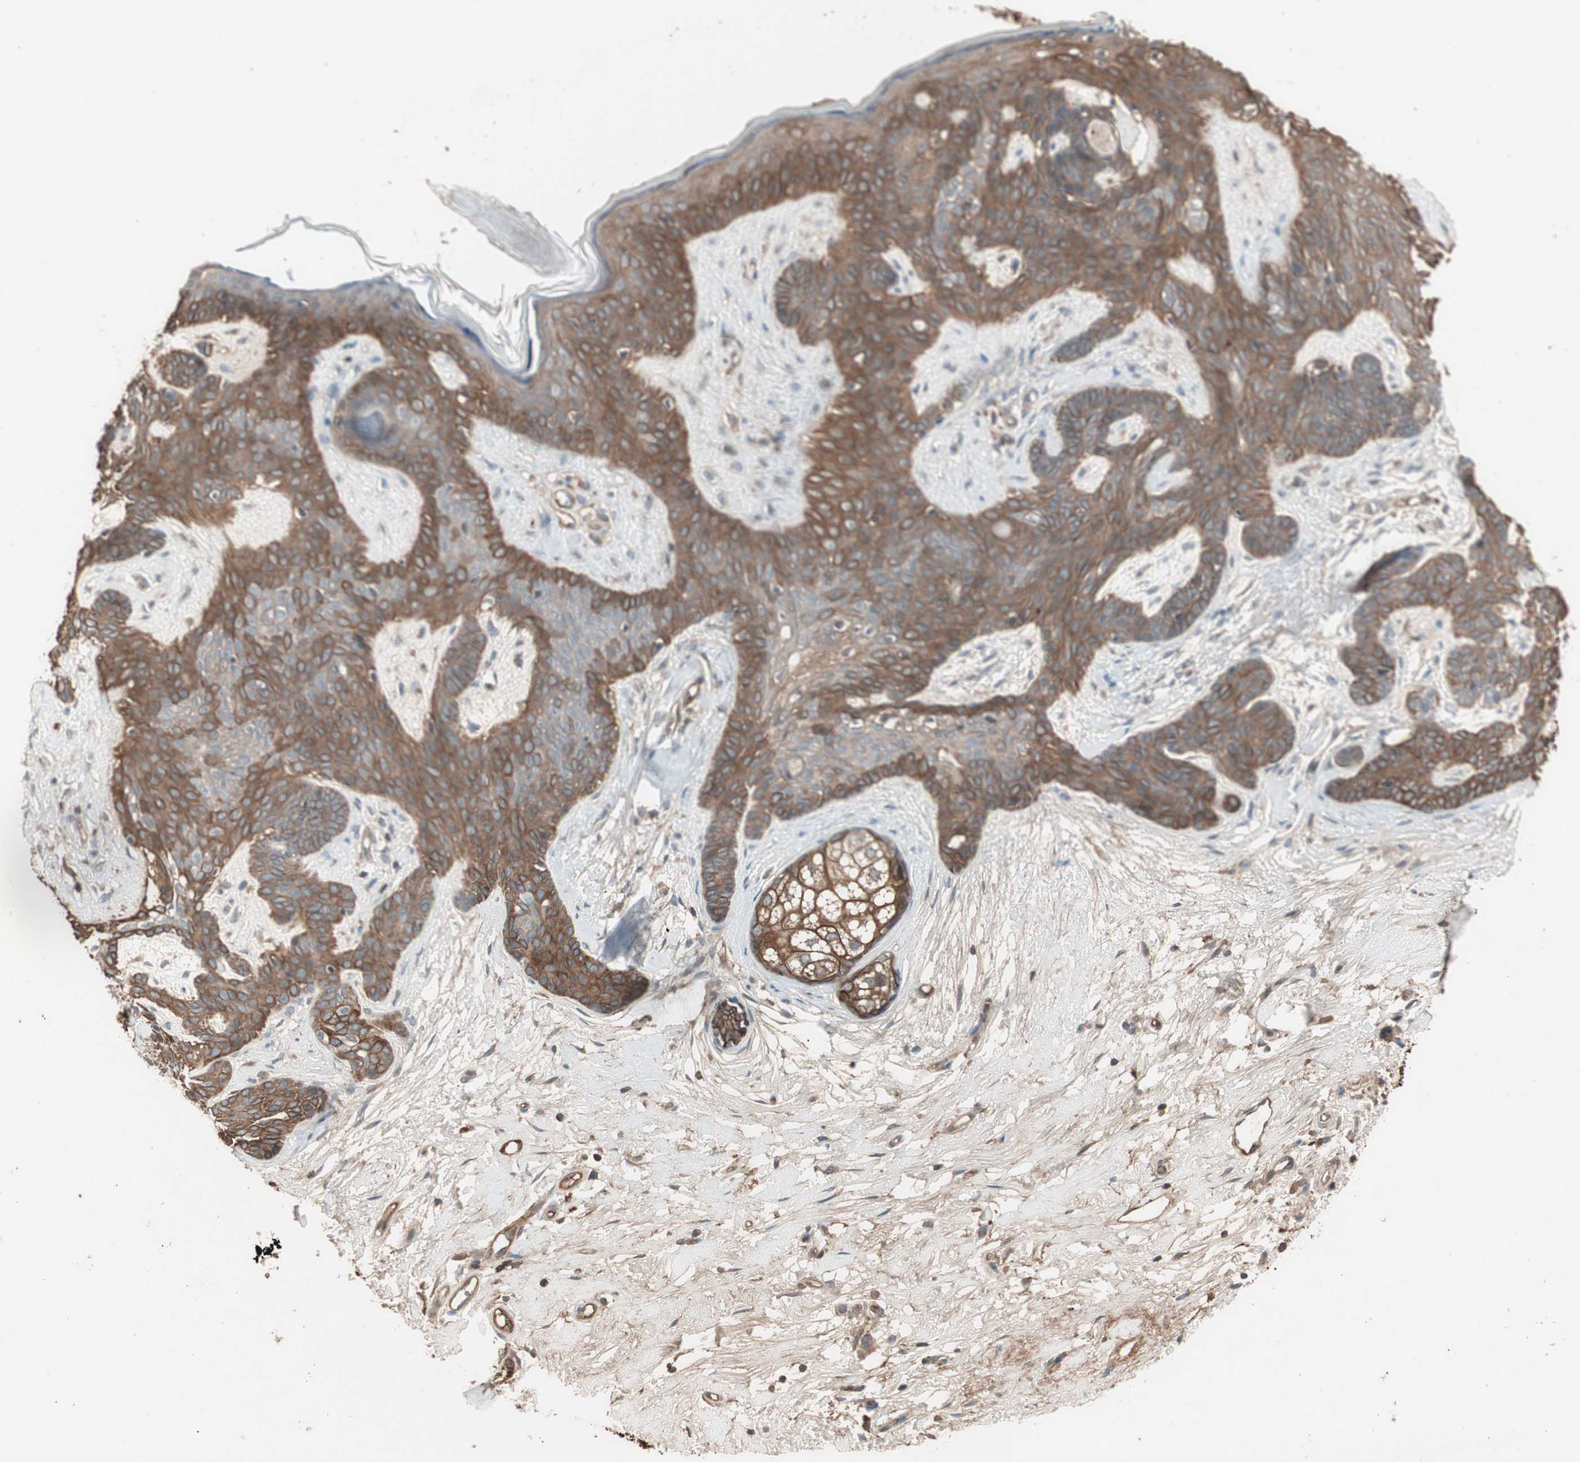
{"staining": {"intensity": "strong", "quantity": ">75%", "location": "cytoplasmic/membranous"}, "tissue": "skin cancer", "cell_type": "Tumor cells", "image_type": "cancer", "snomed": [{"axis": "morphology", "description": "Developmental malformation"}, {"axis": "morphology", "description": "Basal cell carcinoma"}, {"axis": "topography", "description": "Skin"}], "caption": "Strong cytoplasmic/membranous expression for a protein is appreciated in approximately >75% of tumor cells of skin cancer (basal cell carcinoma) using IHC.", "gene": "TFPI", "patient": {"sex": "female", "age": 62}}